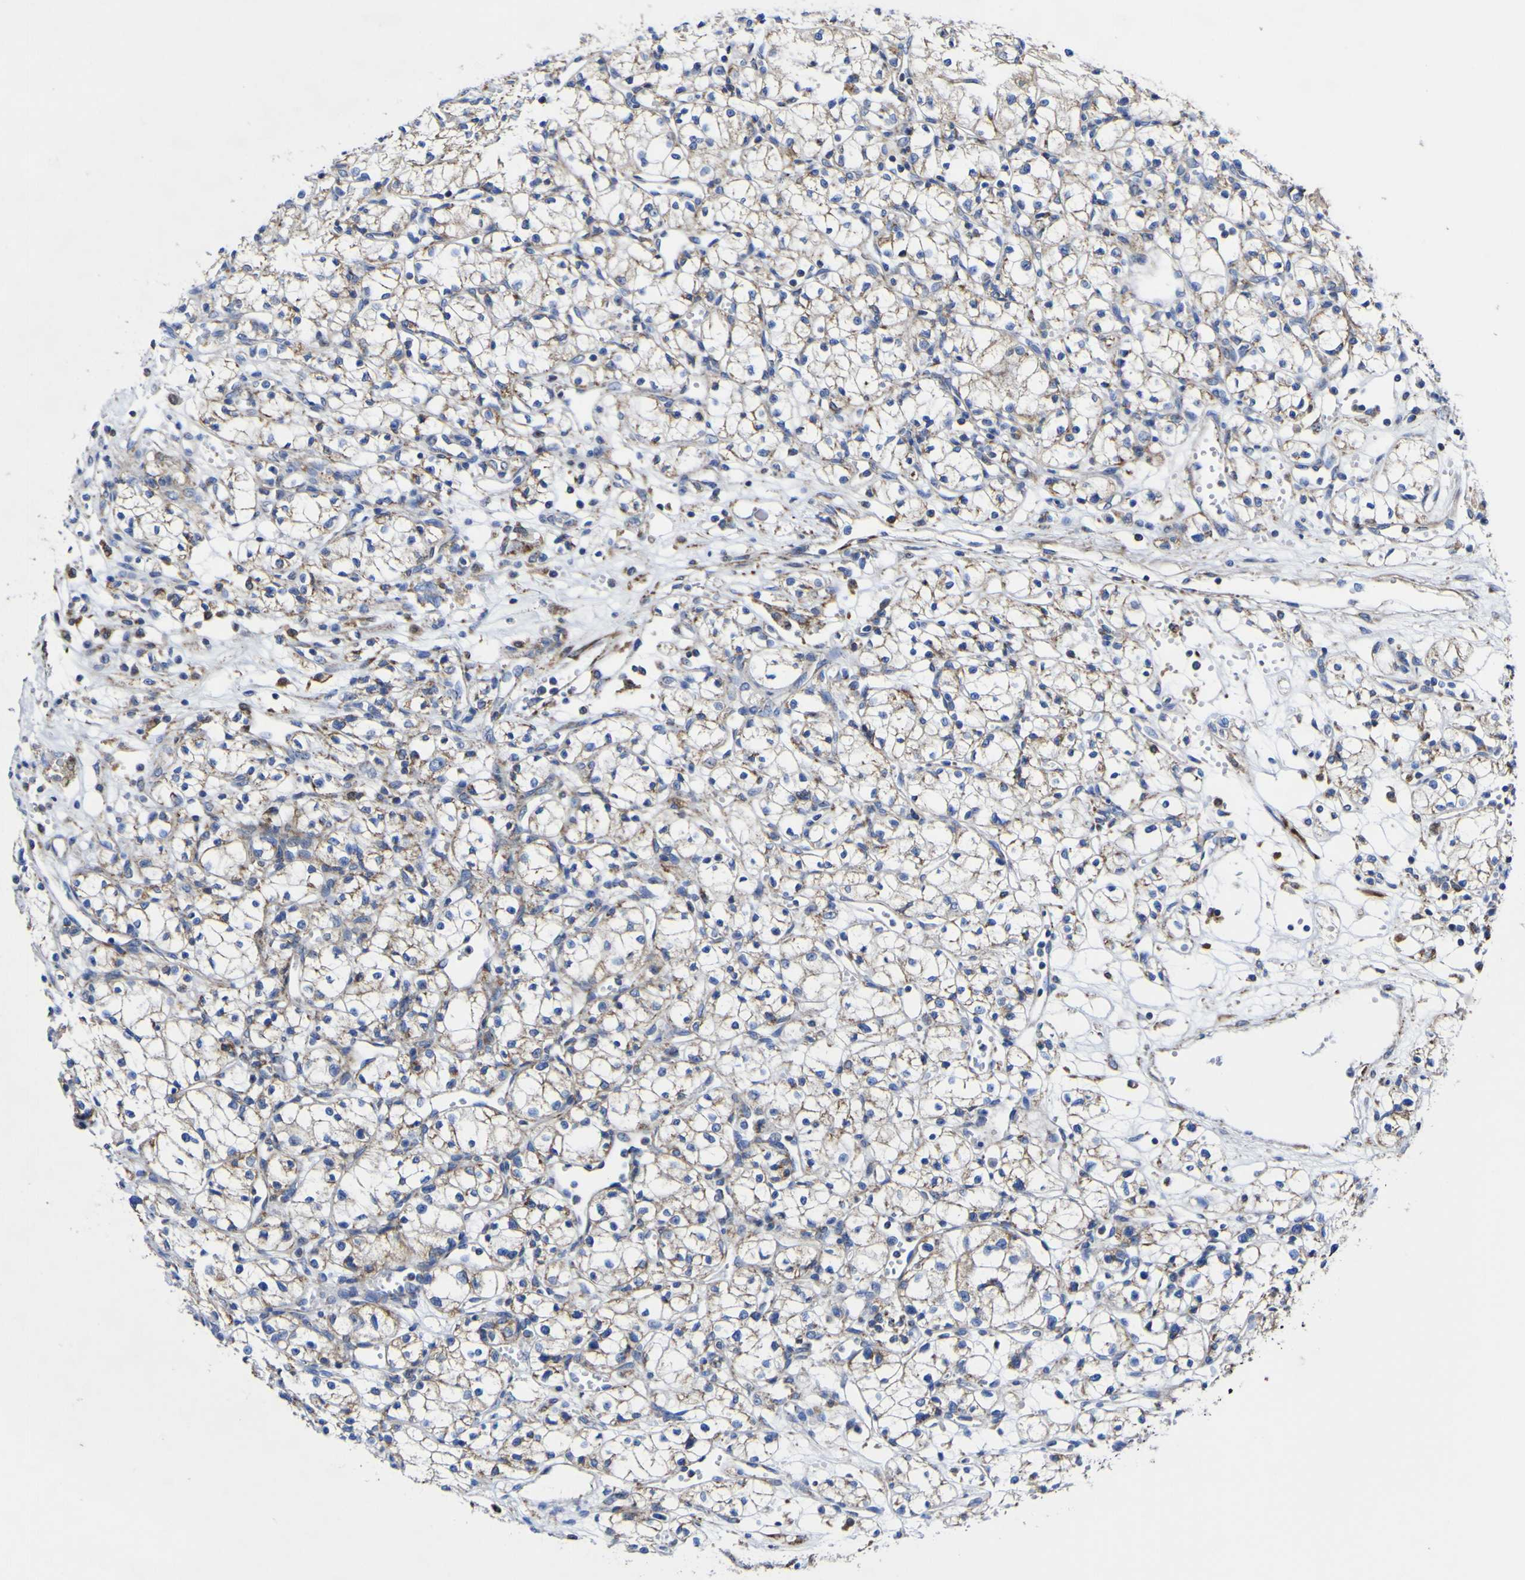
{"staining": {"intensity": "moderate", "quantity": "25%-75%", "location": "cytoplasmic/membranous"}, "tissue": "renal cancer", "cell_type": "Tumor cells", "image_type": "cancer", "snomed": [{"axis": "morphology", "description": "Normal tissue, NOS"}, {"axis": "morphology", "description": "Adenocarcinoma, NOS"}, {"axis": "topography", "description": "Kidney"}], "caption": "Immunohistochemical staining of renal adenocarcinoma shows medium levels of moderate cytoplasmic/membranous protein positivity in about 25%-75% of tumor cells.", "gene": "CCDC90B", "patient": {"sex": "male", "age": 59}}